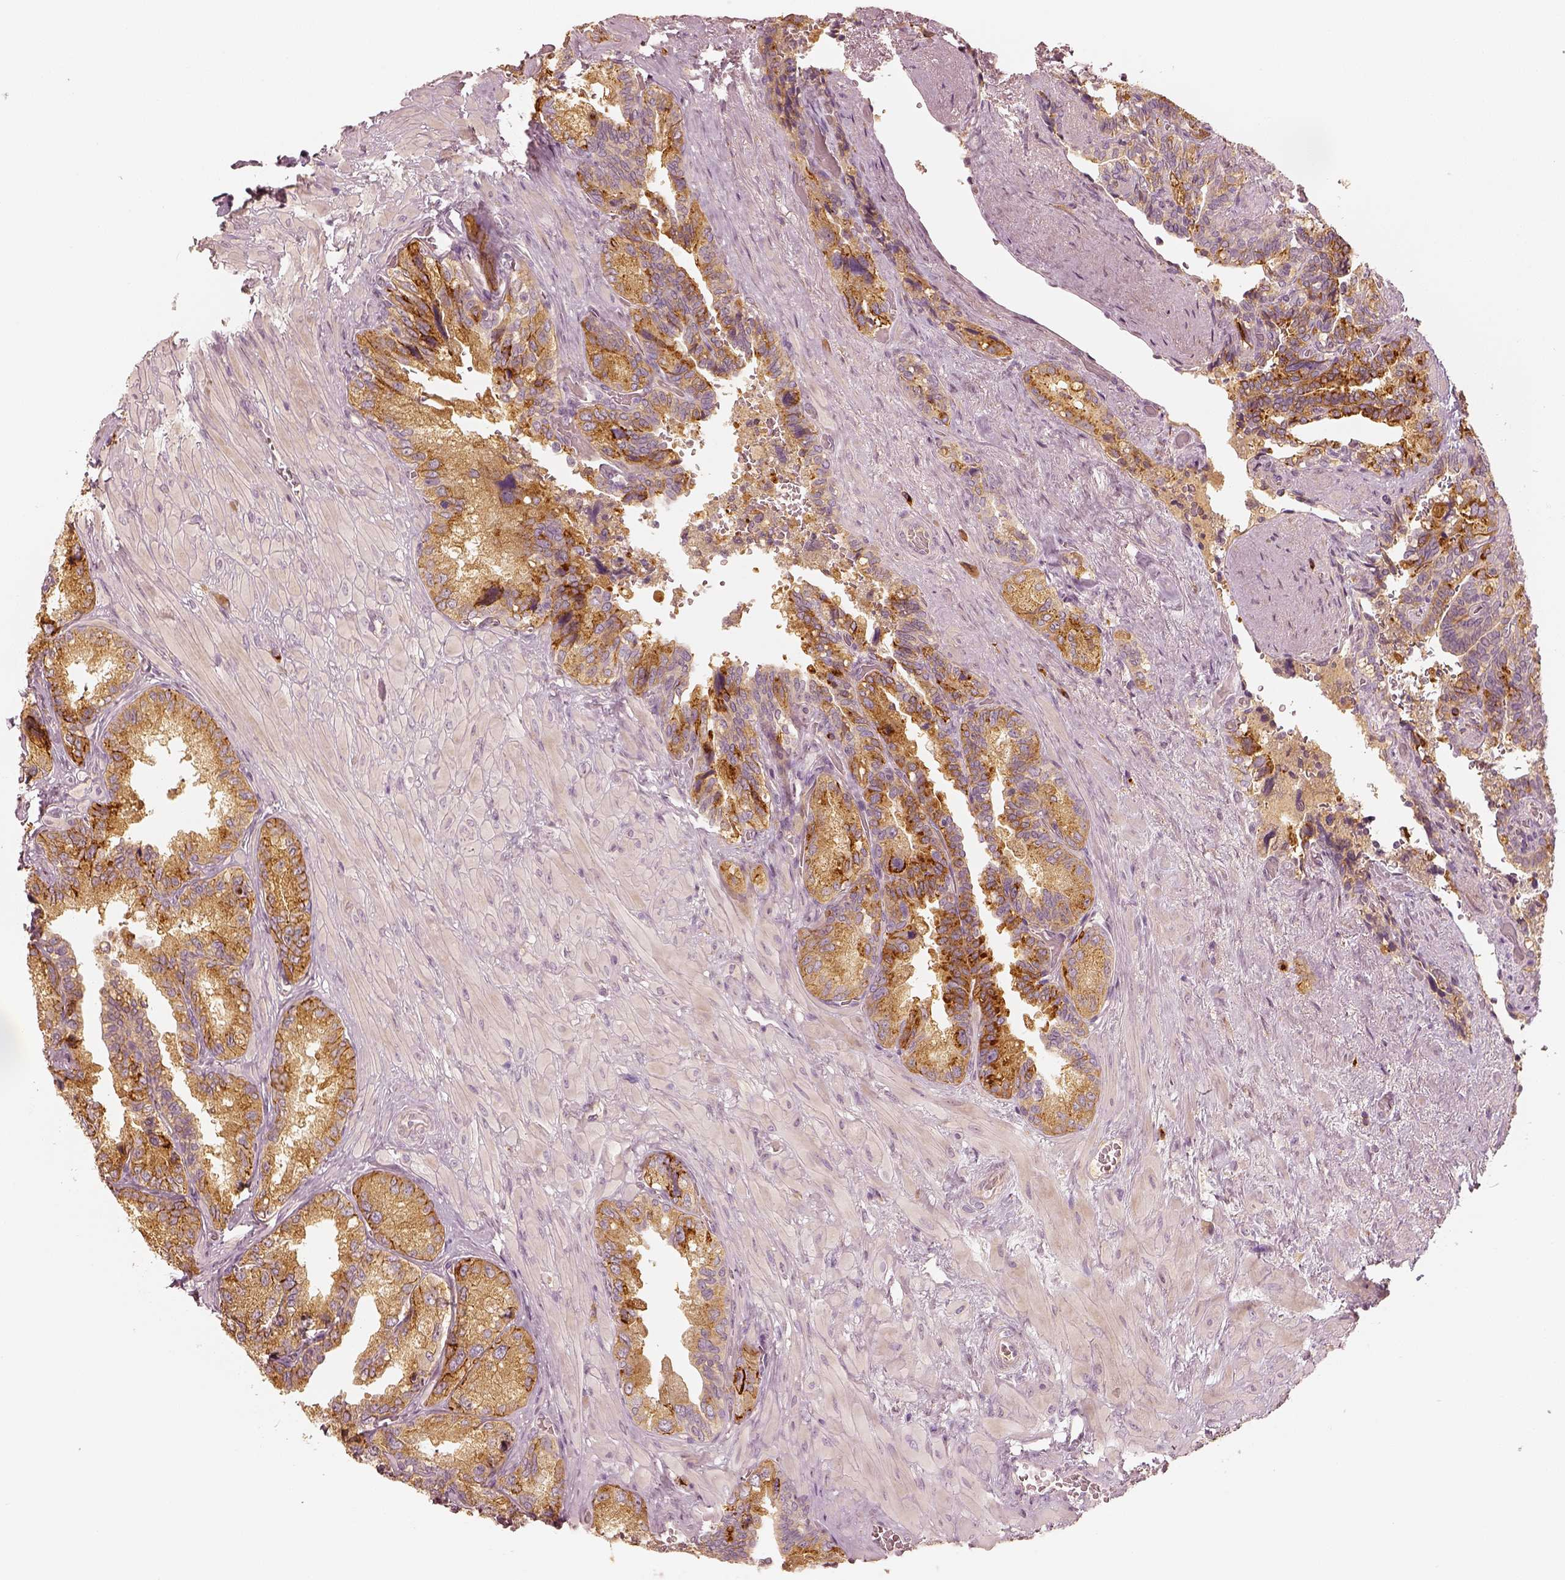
{"staining": {"intensity": "moderate", "quantity": ">75%", "location": "cytoplasmic/membranous"}, "tissue": "seminal vesicle", "cell_type": "Glandular cells", "image_type": "normal", "snomed": [{"axis": "morphology", "description": "Normal tissue, NOS"}, {"axis": "topography", "description": "Seminal veicle"}], "caption": "Glandular cells display medium levels of moderate cytoplasmic/membranous positivity in about >75% of cells in unremarkable human seminal vesicle. The staining is performed using DAB (3,3'-diaminobenzidine) brown chromogen to label protein expression. The nuclei are counter-stained blue using hematoxylin.", "gene": "GORASP2", "patient": {"sex": "male", "age": 69}}